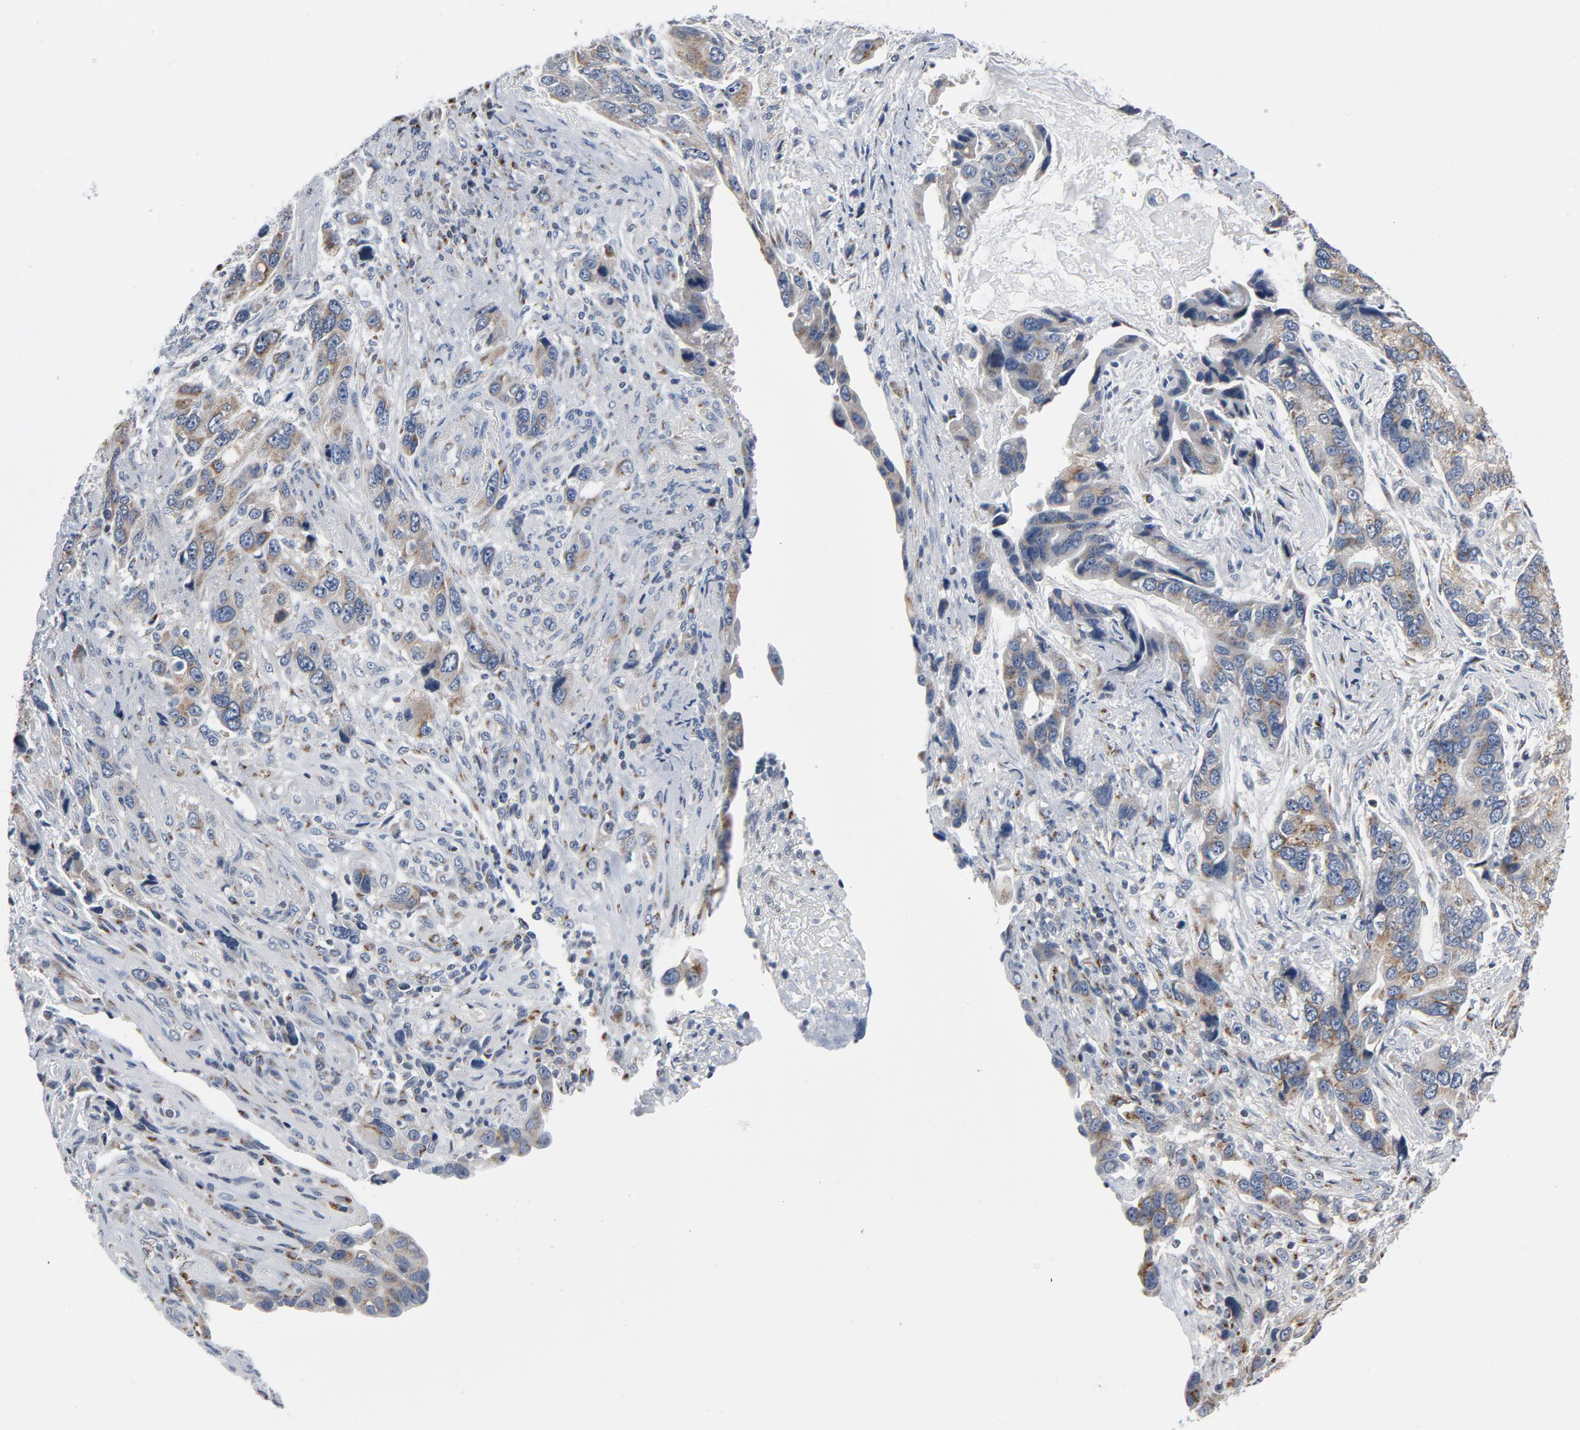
{"staining": {"intensity": "moderate", "quantity": ">75%", "location": "cytoplasmic/membranous"}, "tissue": "stomach cancer", "cell_type": "Tumor cells", "image_type": "cancer", "snomed": [{"axis": "morphology", "description": "Adenocarcinoma, NOS"}, {"axis": "topography", "description": "Stomach, lower"}], "caption": "Stomach cancer (adenocarcinoma) tissue displays moderate cytoplasmic/membranous expression in about >75% of tumor cells (Brightfield microscopy of DAB IHC at high magnification).", "gene": "YIPF6", "patient": {"sex": "female", "age": 93}}